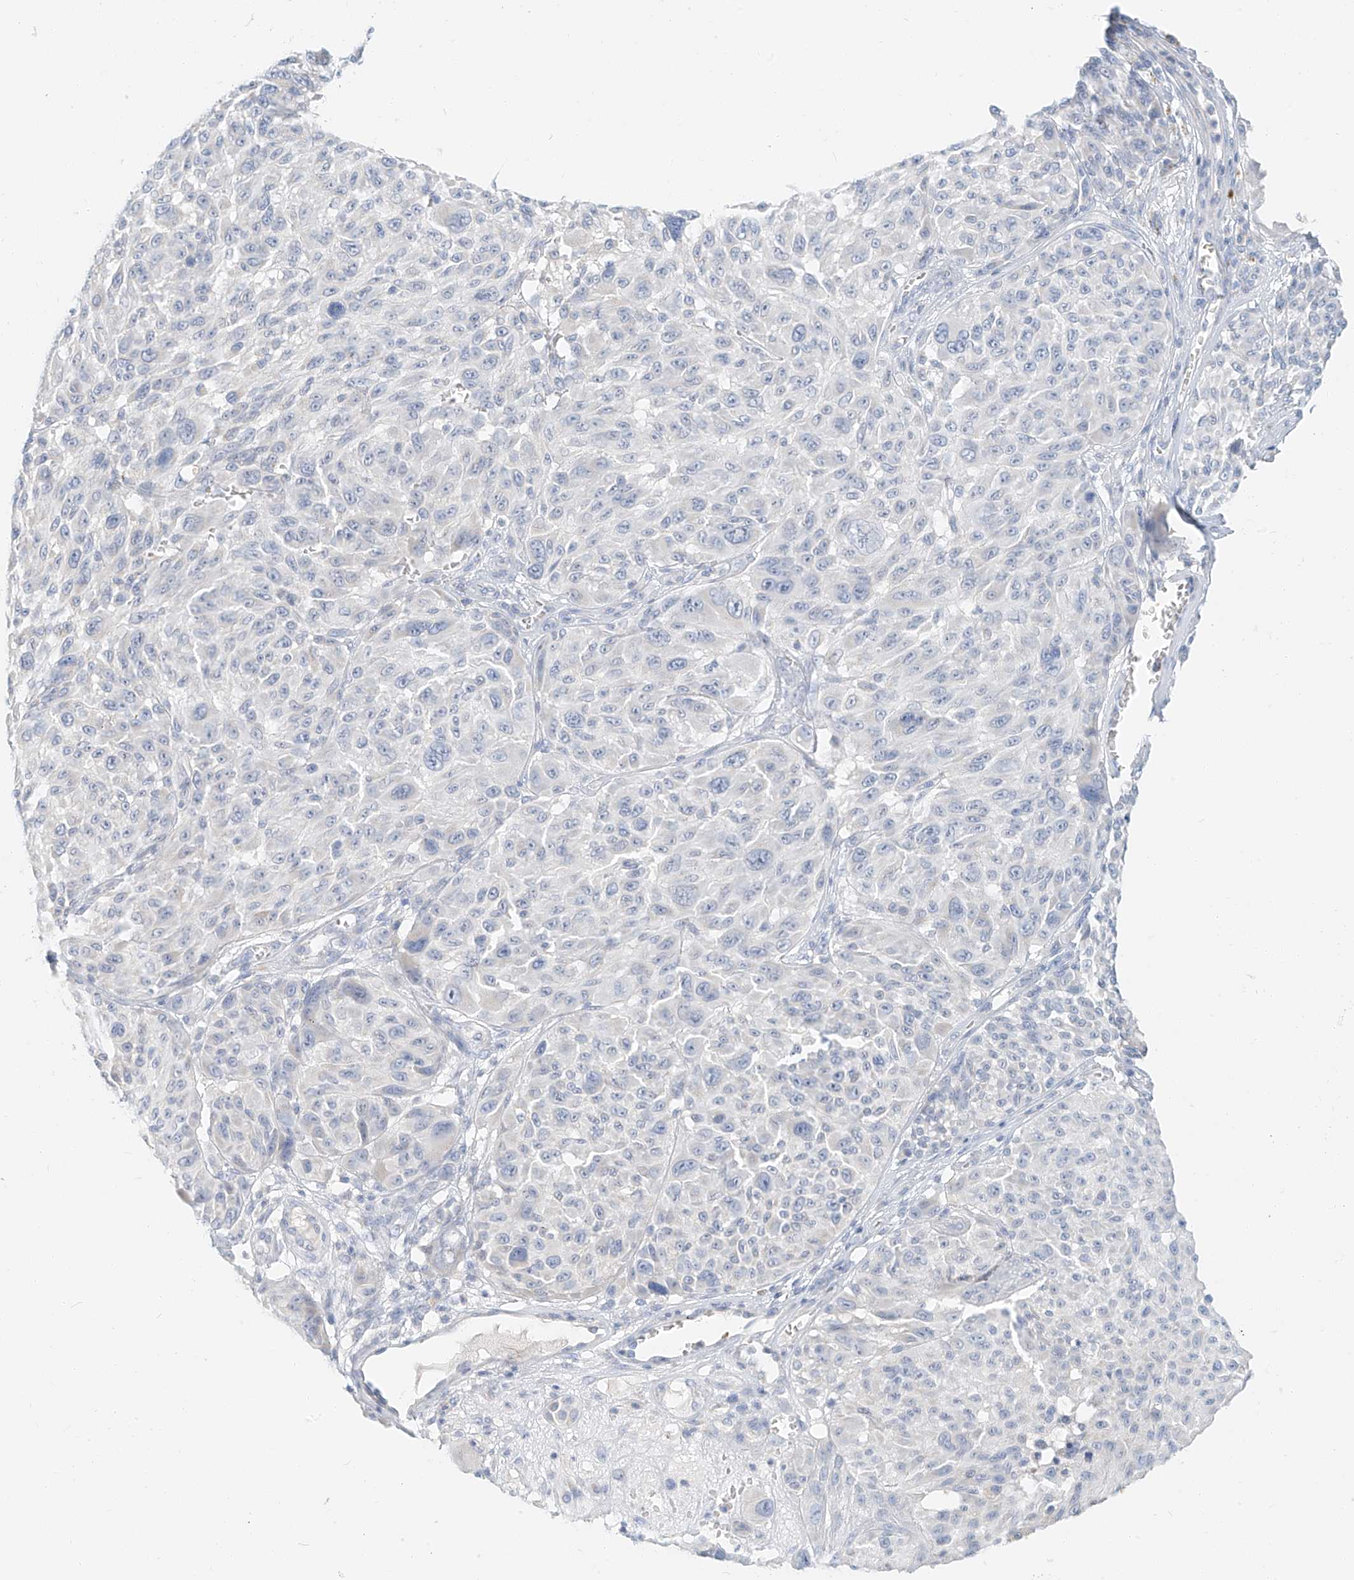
{"staining": {"intensity": "negative", "quantity": "none", "location": "none"}, "tissue": "melanoma", "cell_type": "Tumor cells", "image_type": "cancer", "snomed": [{"axis": "morphology", "description": "Malignant melanoma, NOS"}, {"axis": "topography", "description": "Skin"}], "caption": "An IHC micrograph of melanoma is shown. There is no staining in tumor cells of melanoma.", "gene": "PGC", "patient": {"sex": "male", "age": 83}}